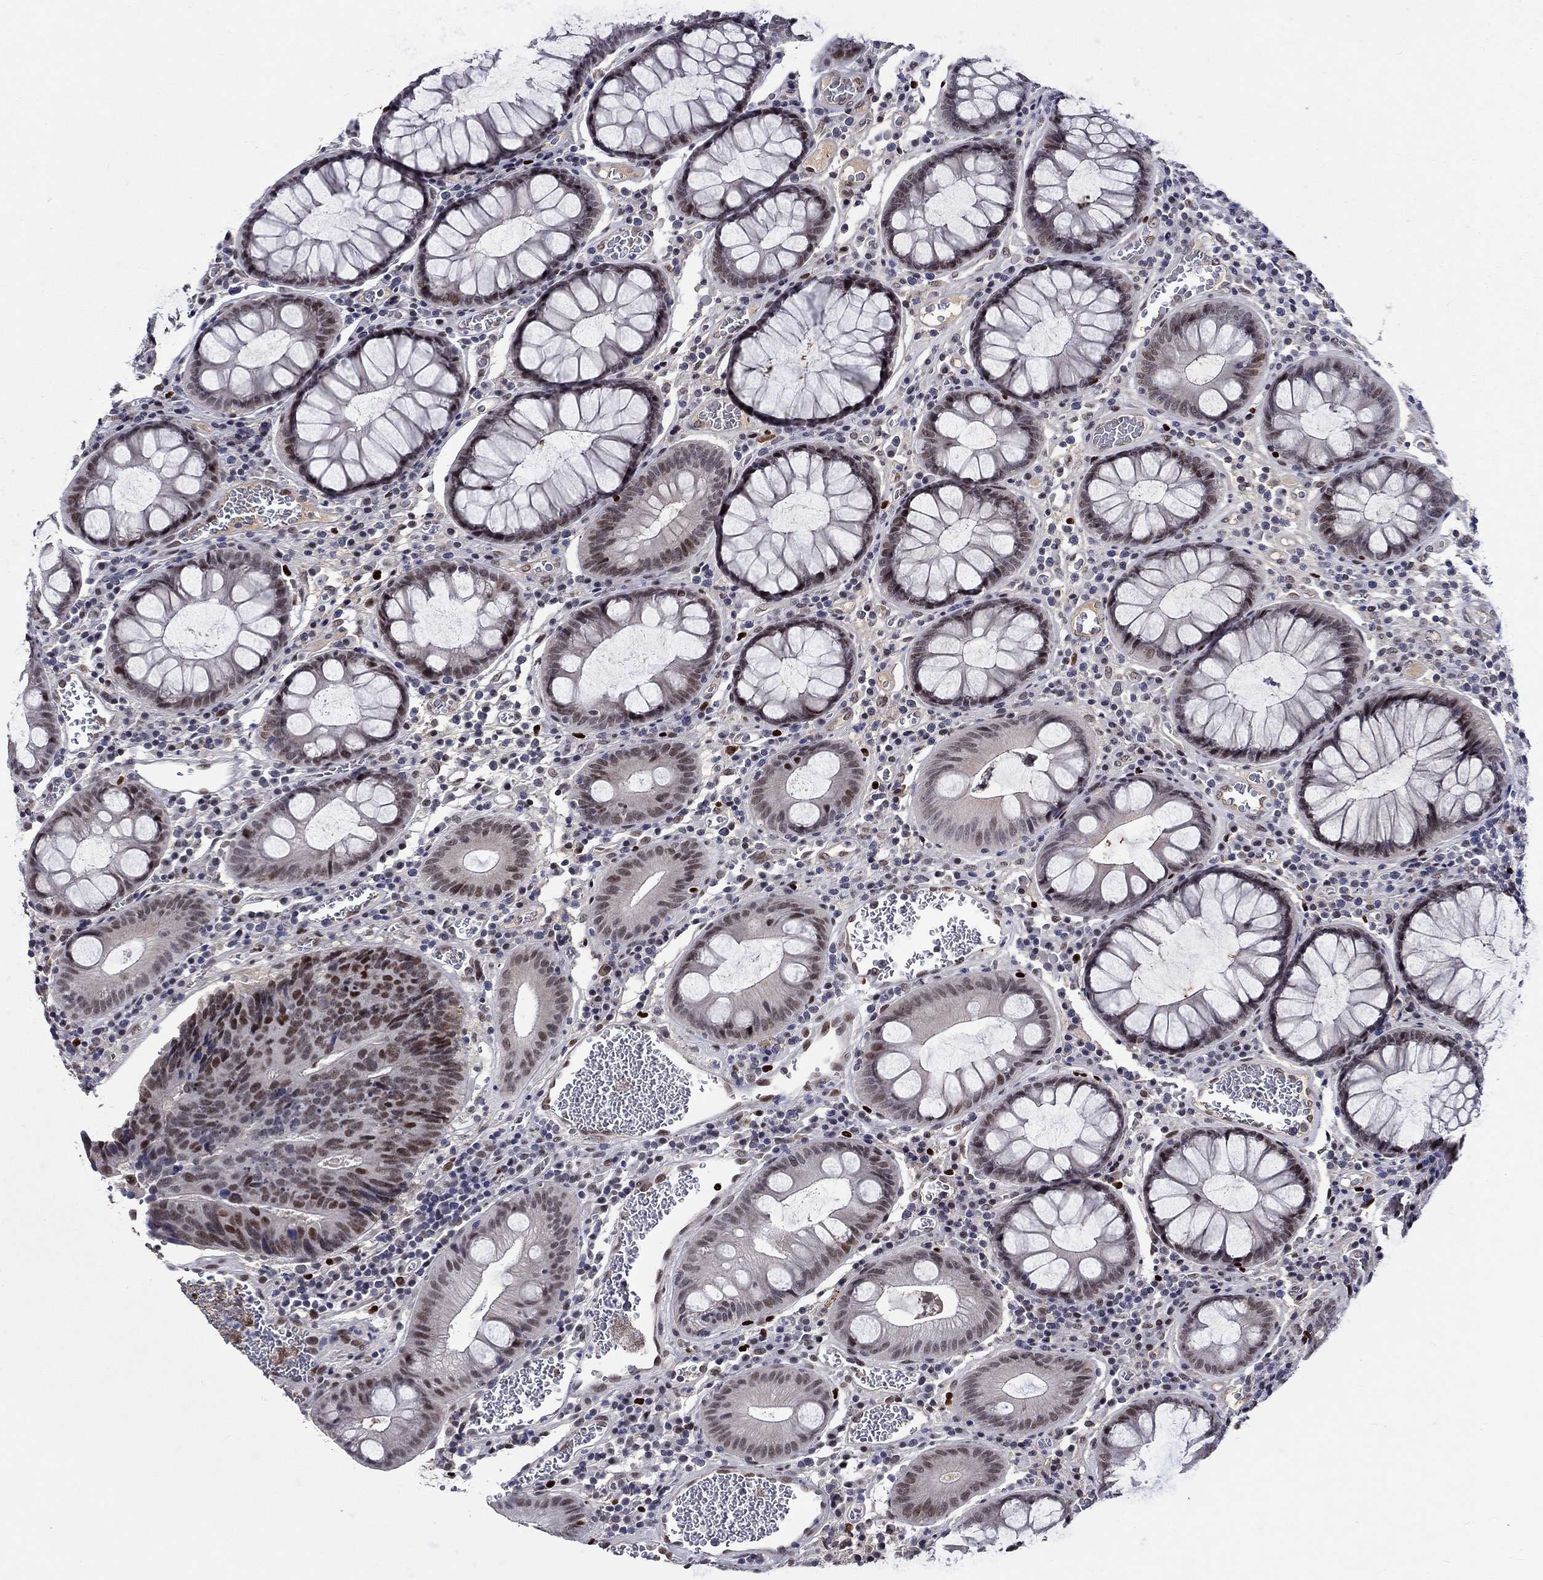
{"staining": {"intensity": "moderate", "quantity": "25%-75%", "location": "nuclear"}, "tissue": "colorectal cancer", "cell_type": "Tumor cells", "image_type": "cancer", "snomed": [{"axis": "morphology", "description": "Adenocarcinoma, NOS"}, {"axis": "topography", "description": "Colon"}], "caption": "IHC histopathology image of neoplastic tissue: colorectal adenocarcinoma stained using immunohistochemistry (IHC) shows medium levels of moderate protein expression localized specifically in the nuclear of tumor cells, appearing as a nuclear brown color.", "gene": "GATA2", "patient": {"sex": "female", "age": 48}}